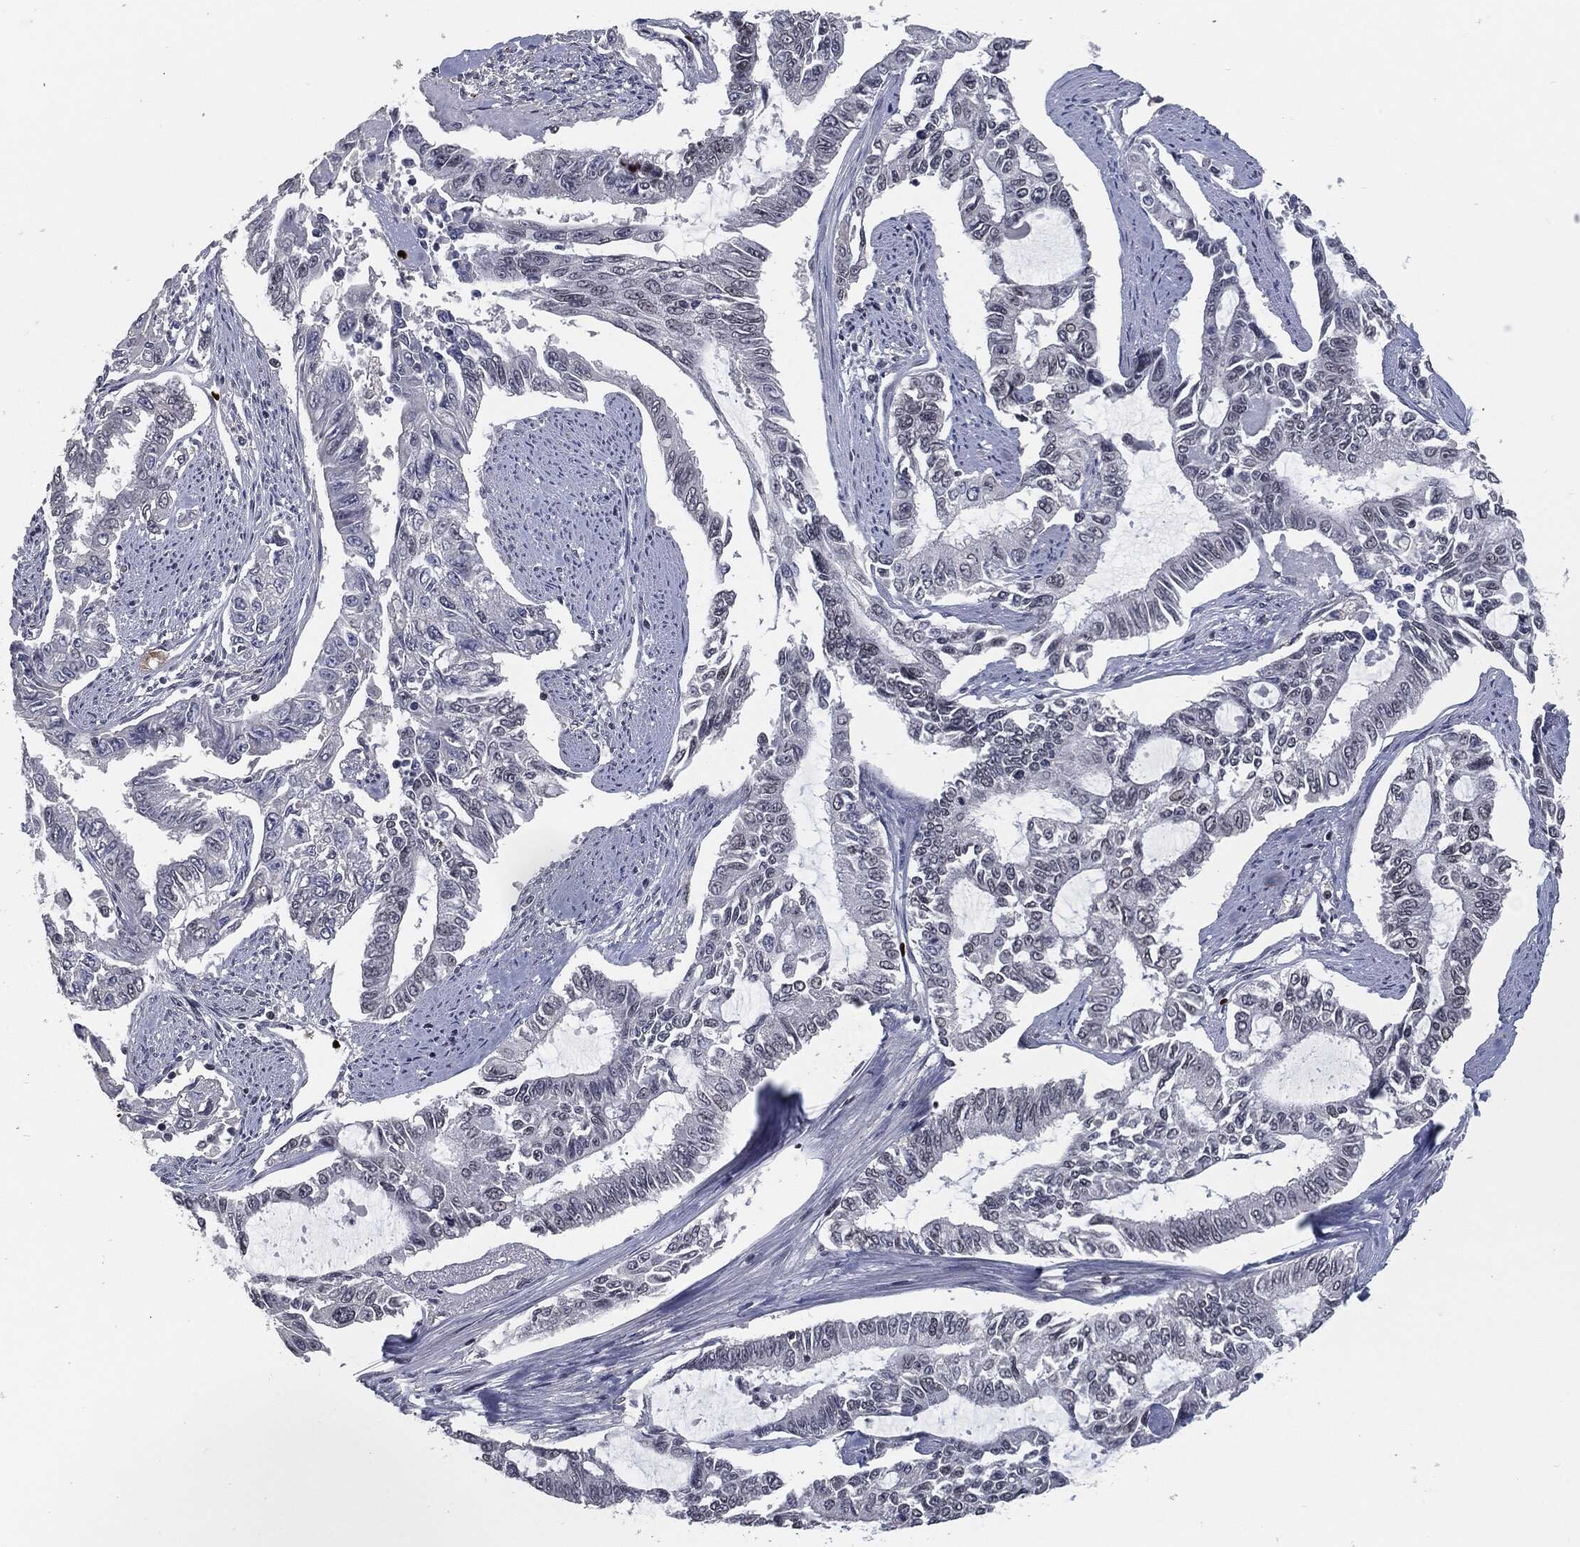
{"staining": {"intensity": "negative", "quantity": "none", "location": "none"}, "tissue": "endometrial cancer", "cell_type": "Tumor cells", "image_type": "cancer", "snomed": [{"axis": "morphology", "description": "Adenocarcinoma, NOS"}, {"axis": "topography", "description": "Uterus"}], "caption": "The immunohistochemistry (IHC) image has no significant expression in tumor cells of adenocarcinoma (endometrial) tissue.", "gene": "ANXA1", "patient": {"sex": "female", "age": 59}}